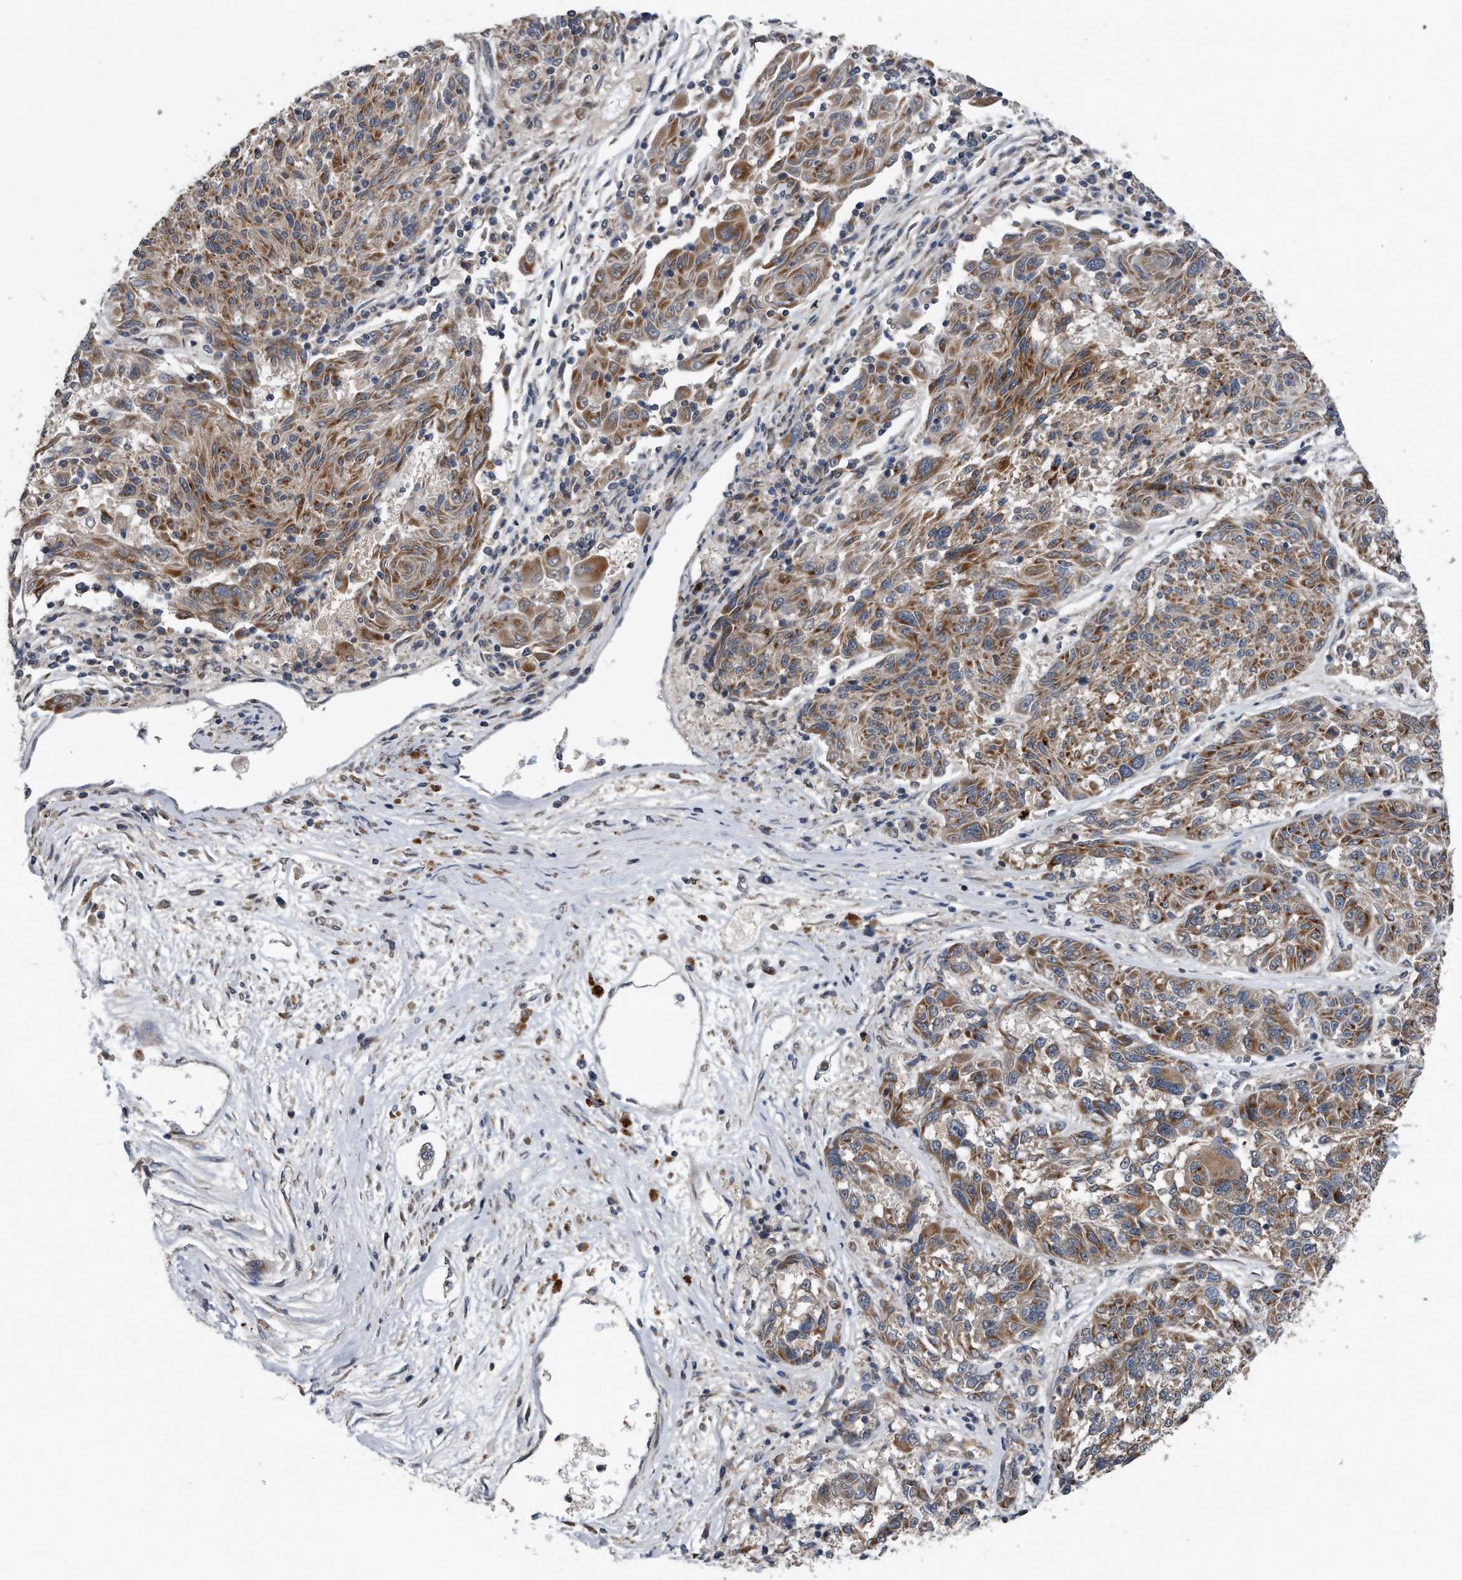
{"staining": {"intensity": "moderate", "quantity": ">75%", "location": "cytoplasmic/membranous"}, "tissue": "melanoma", "cell_type": "Tumor cells", "image_type": "cancer", "snomed": [{"axis": "morphology", "description": "Malignant melanoma, NOS"}, {"axis": "topography", "description": "Skin"}], "caption": "There is medium levels of moderate cytoplasmic/membranous staining in tumor cells of melanoma, as demonstrated by immunohistochemical staining (brown color).", "gene": "LYRM4", "patient": {"sex": "male", "age": 53}}